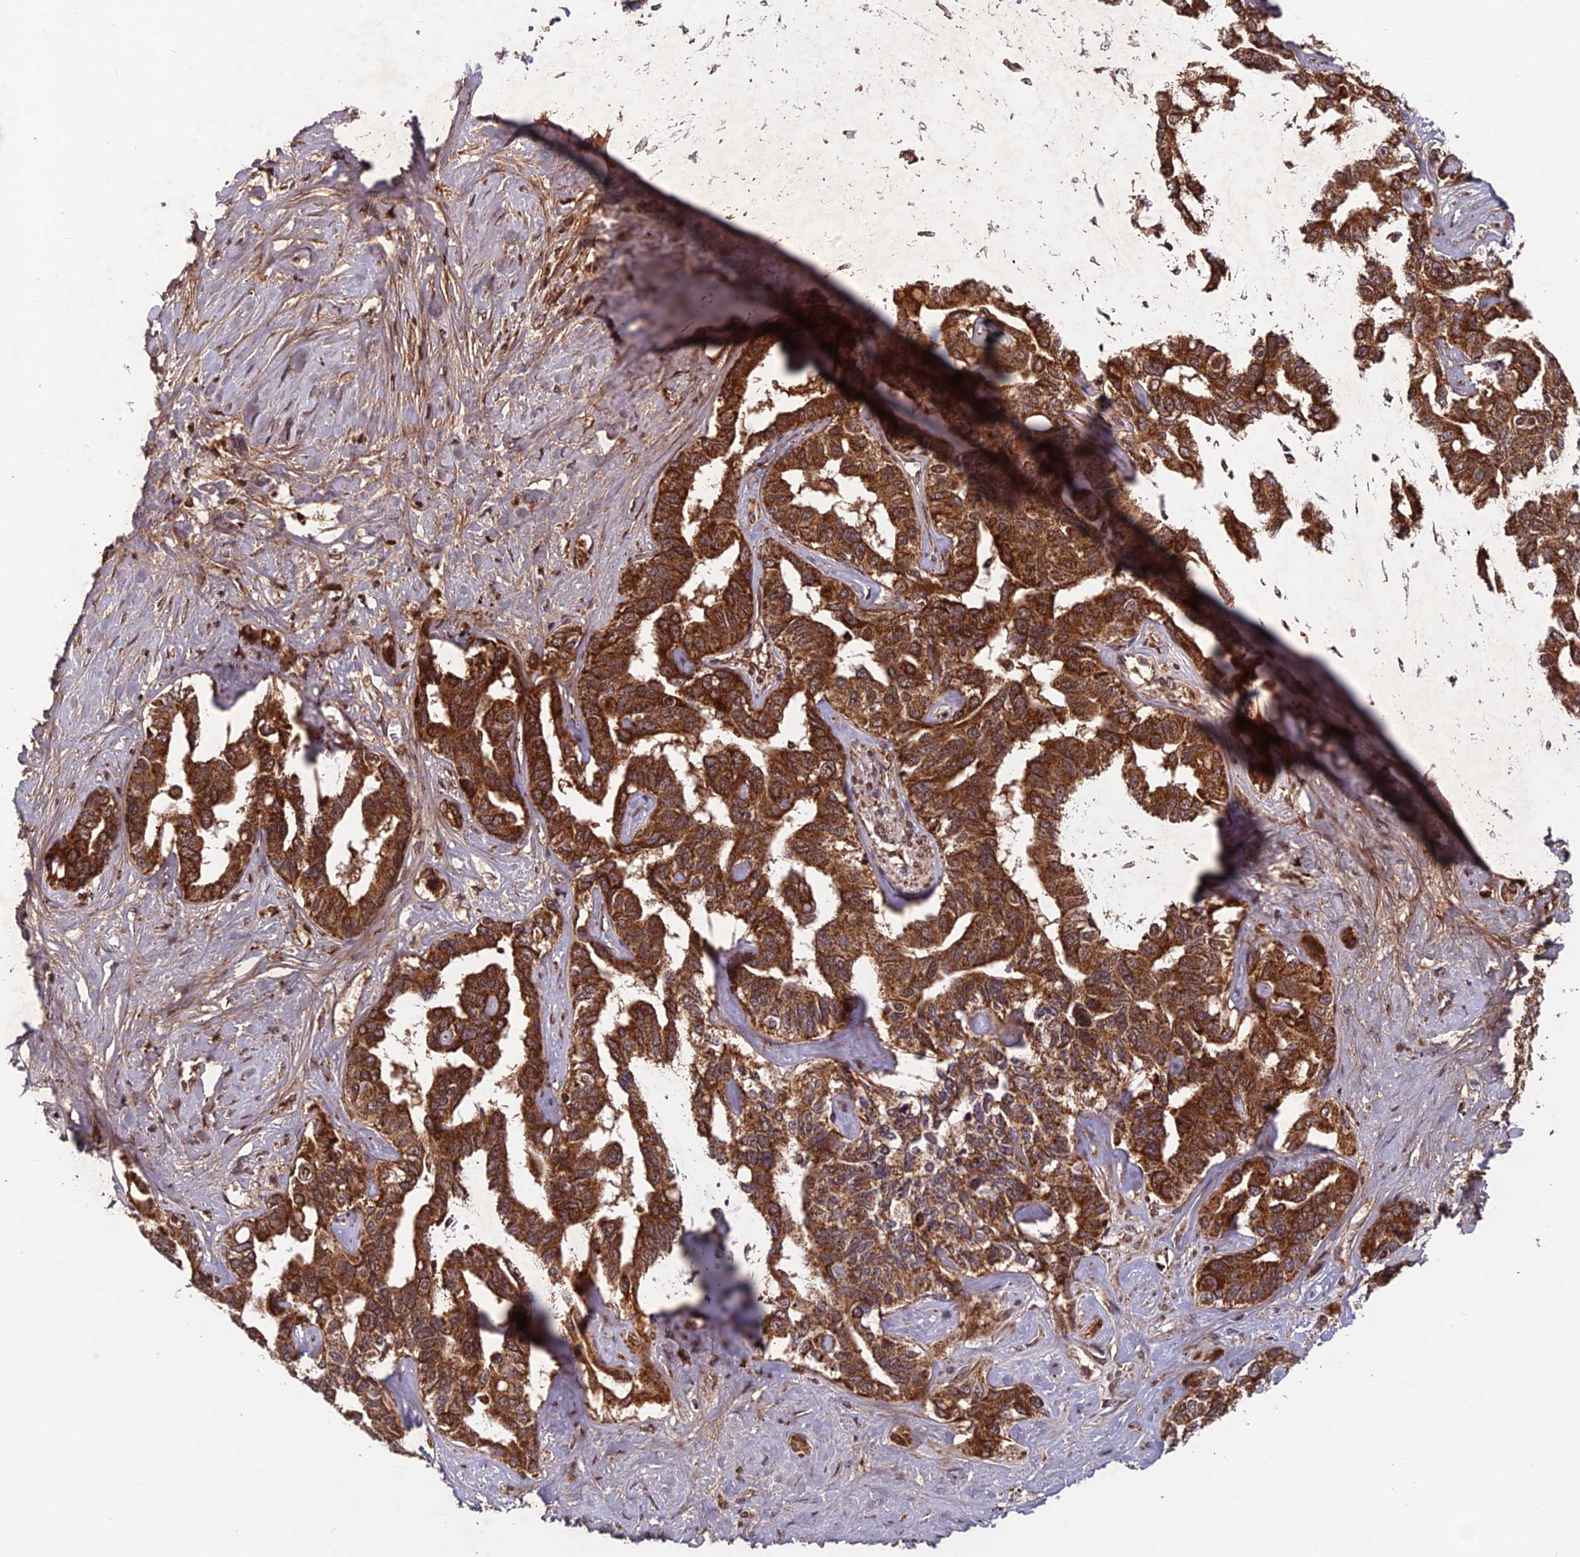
{"staining": {"intensity": "strong", "quantity": ">75%", "location": "cytoplasmic/membranous"}, "tissue": "liver cancer", "cell_type": "Tumor cells", "image_type": "cancer", "snomed": [{"axis": "morphology", "description": "Cholangiocarcinoma"}, {"axis": "topography", "description": "Liver"}], "caption": "Immunohistochemical staining of human cholangiocarcinoma (liver) demonstrates high levels of strong cytoplasmic/membranous staining in approximately >75% of tumor cells.", "gene": "CCDC15", "patient": {"sex": "male", "age": 59}}